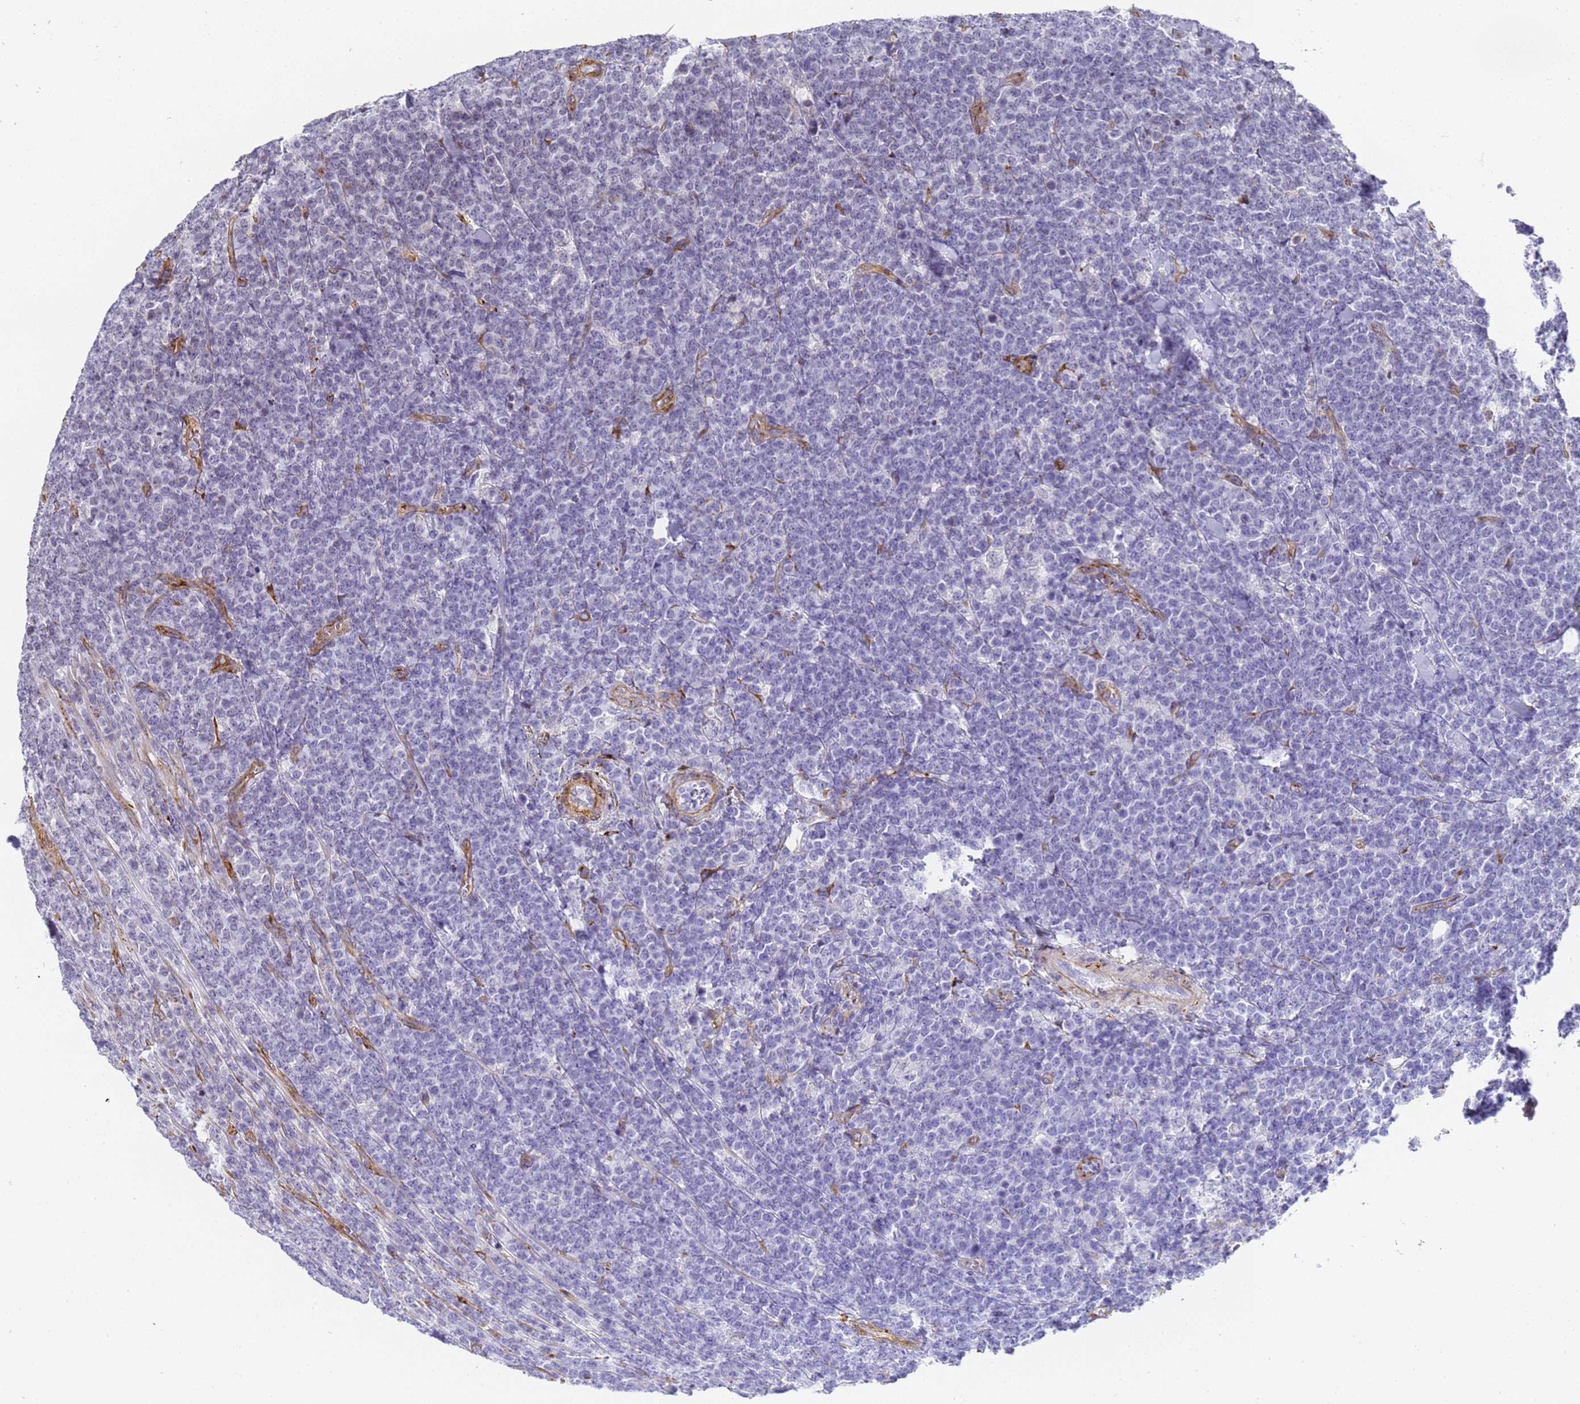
{"staining": {"intensity": "weak", "quantity": "<25%", "location": "nuclear"}, "tissue": "lymphoma", "cell_type": "Tumor cells", "image_type": "cancer", "snomed": [{"axis": "morphology", "description": "Malignant lymphoma, non-Hodgkin's type, High grade"}, {"axis": "topography", "description": "Small intestine"}], "caption": "The histopathology image reveals no staining of tumor cells in malignant lymphoma, non-Hodgkin's type (high-grade). (DAB immunohistochemistry, high magnification).", "gene": "IGFBP7", "patient": {"sex": "male", "age": 8}}